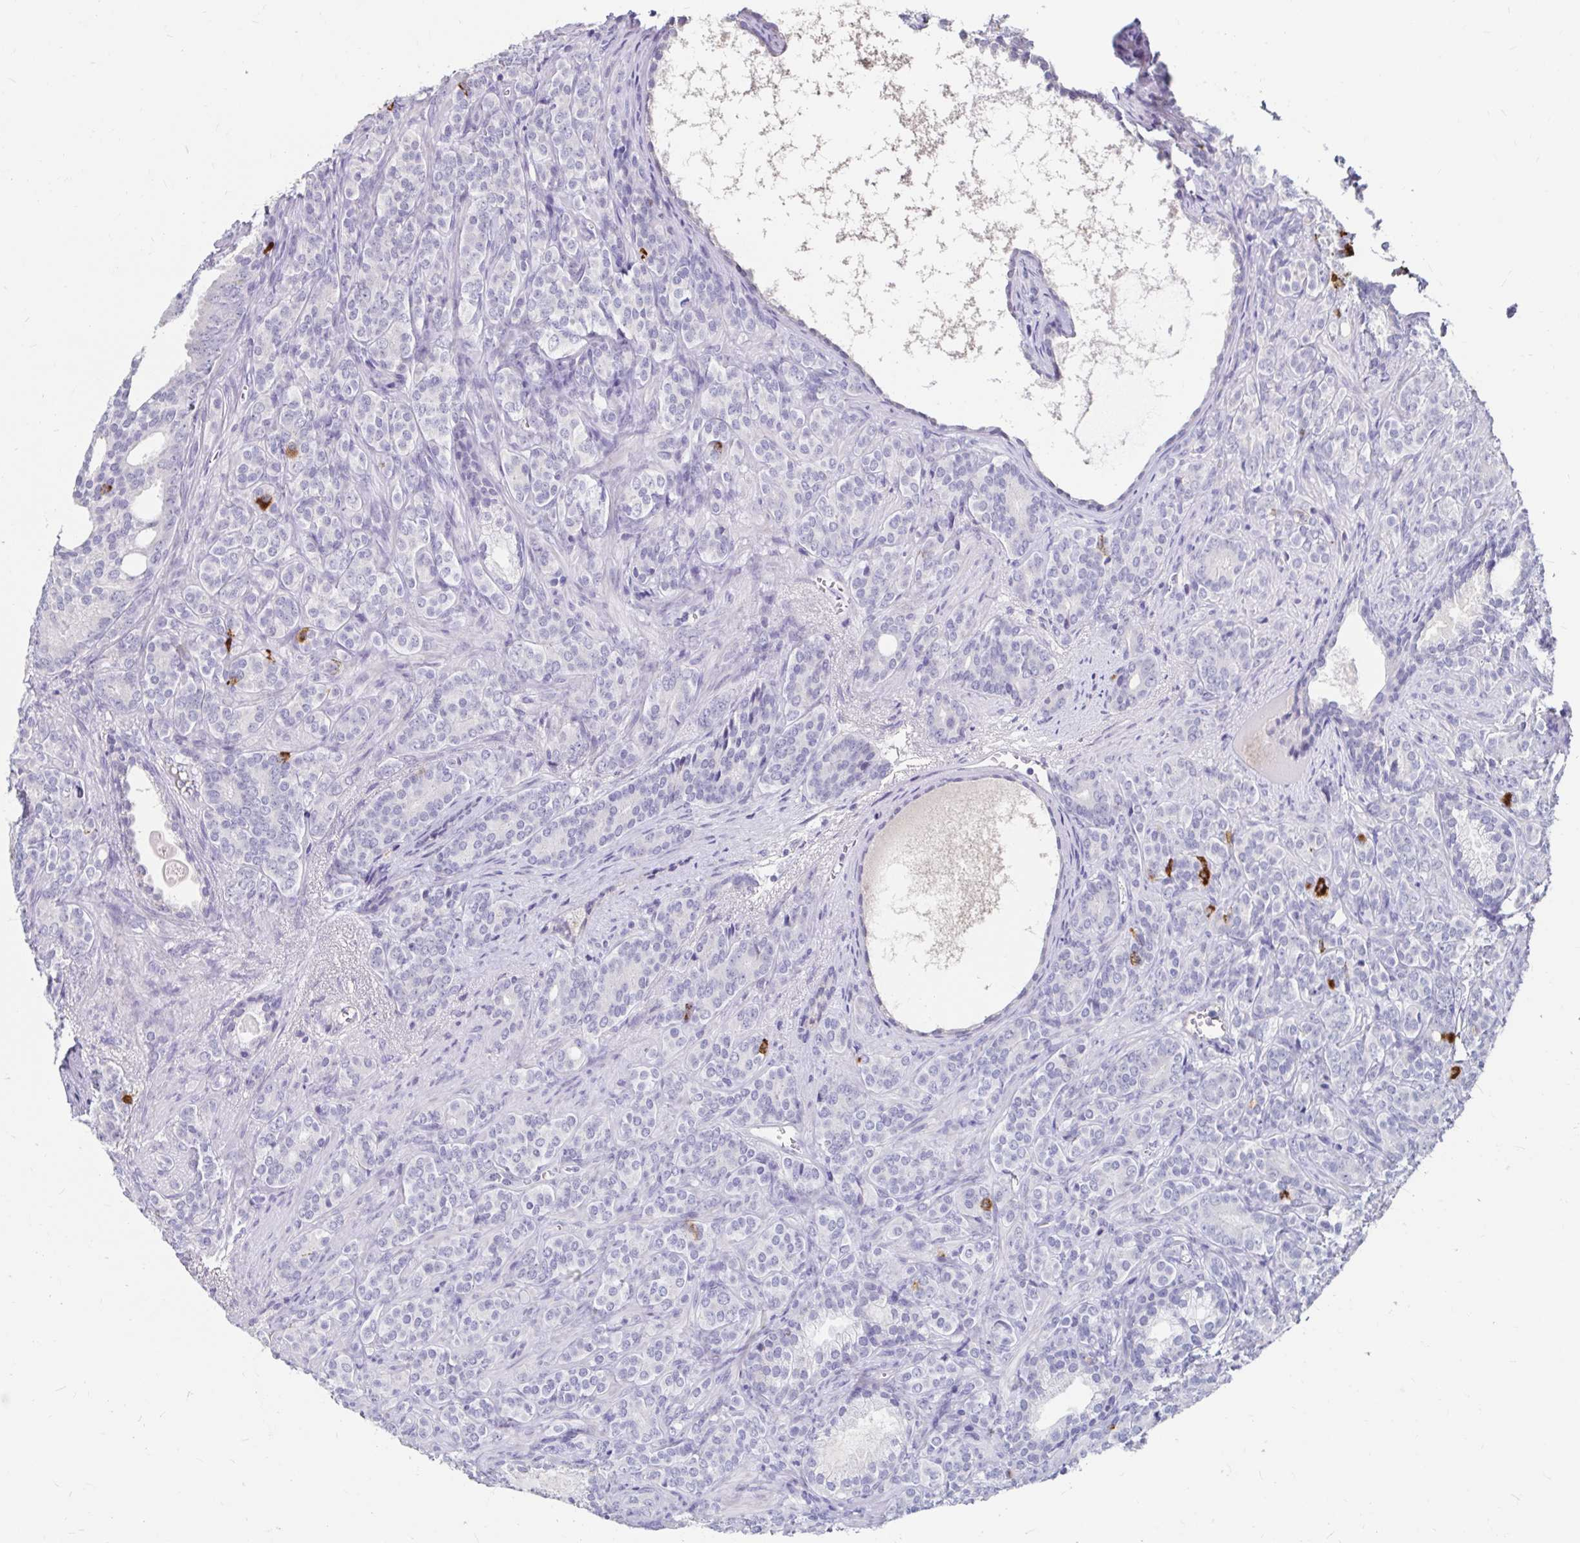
{"staining": {"intensity": "negative", "quantity": "none", "location": "none"}, "tissue": "prostate cancer", "cell_type": "Tumor cells", "image_type": "cancer", "snomed": [{"axis": "morphology", "description": "Adenocarcinoma, High grade"}, {"axis": "topography", "description": "Prostate"}], "caption": "Human prostate high-grade adenocarcinoma stained for a protein using immunohistochemistry (IHC) reveals no staining in tumor cells.", "gene": "SCG3", "patient": {"sex": "male", "age": 84}}